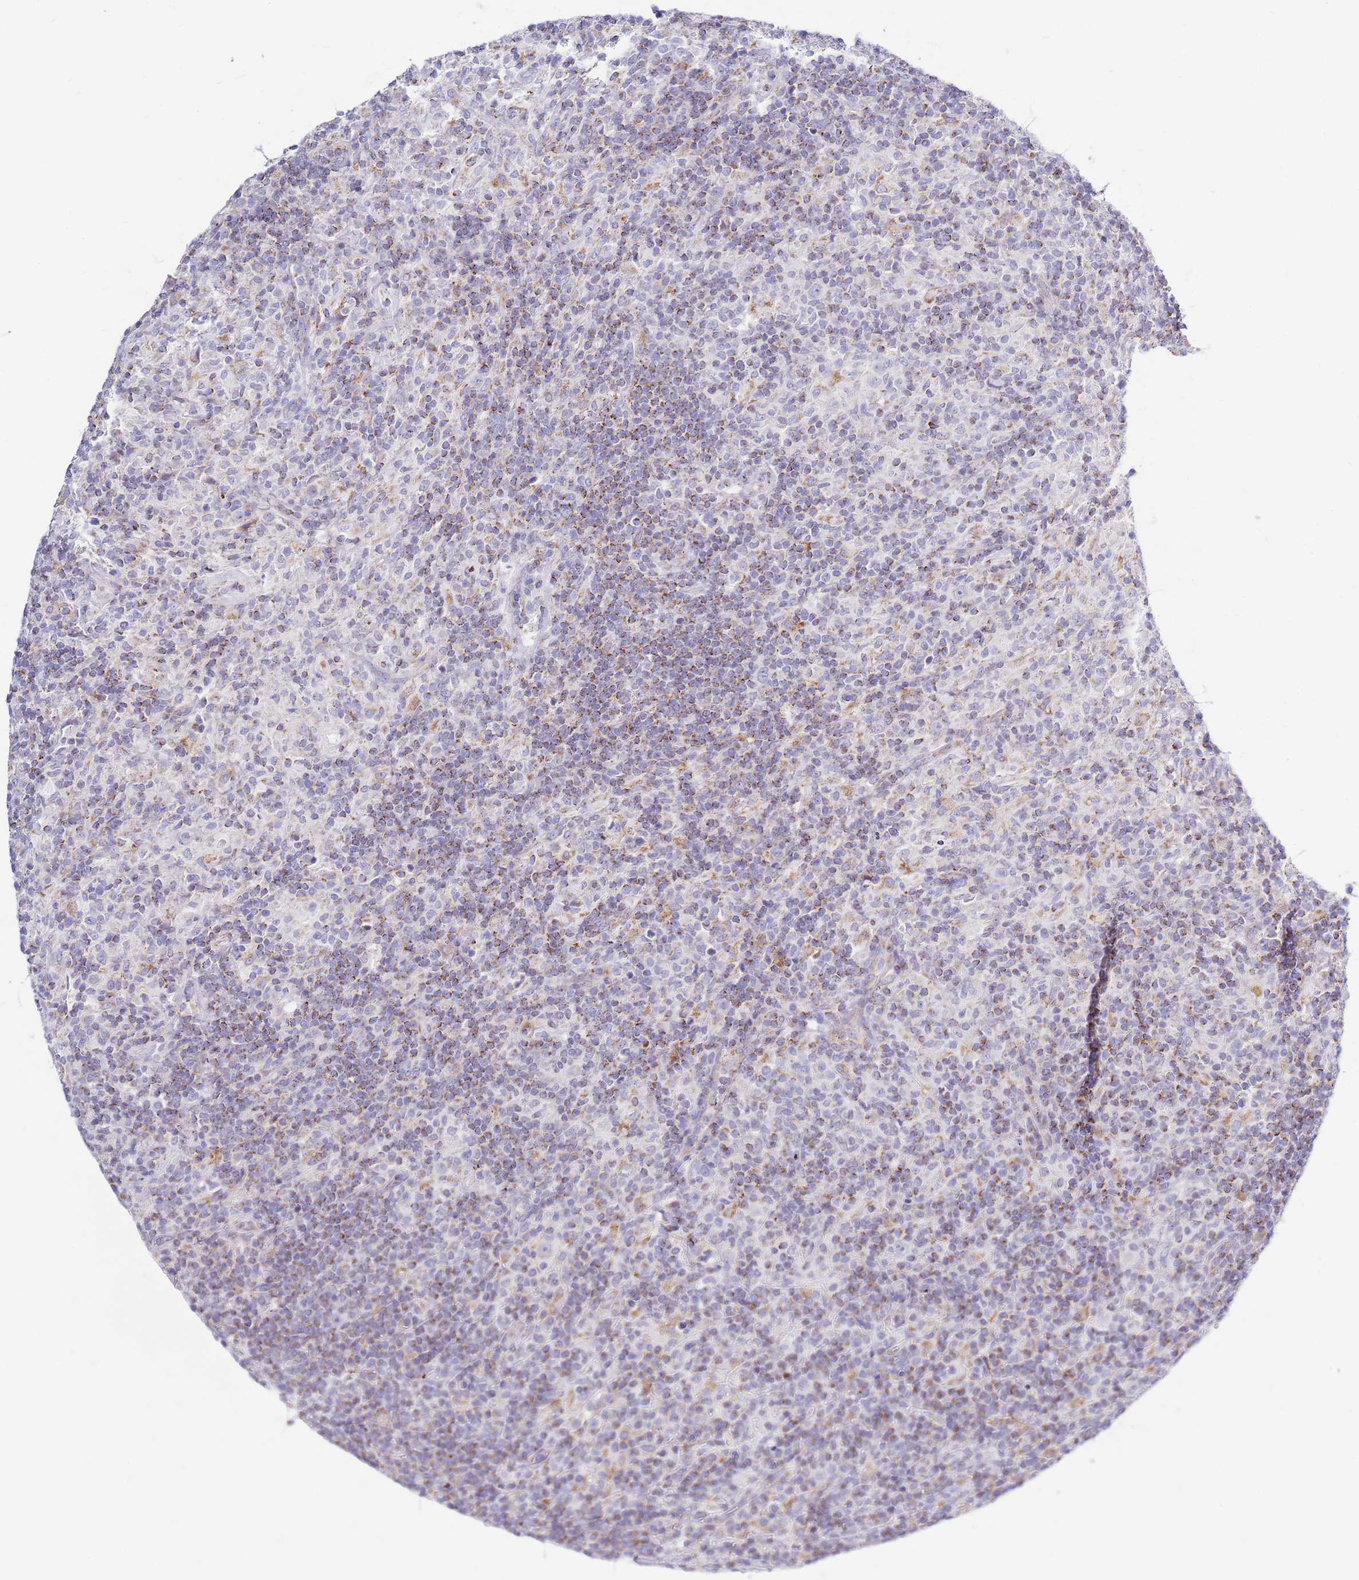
{"staining": {"intensity": "negative", "quantity": "none", "location": "none"}, "tissue": "lymphoma", "cell_type": "Tumor cells", "image_type": "cancer", "snomed": [{"axis": "morphology", "description": "Hodgkin's disease, NOS"}, {"axis": "topography", "description": "Lymph node"}], "caption": "Human Hodgkin's disease stained for a protein using IHC displays no staining in tumor cells.", "gene": "IGF1R", "patient": {"sex": "male", "age": 70}}